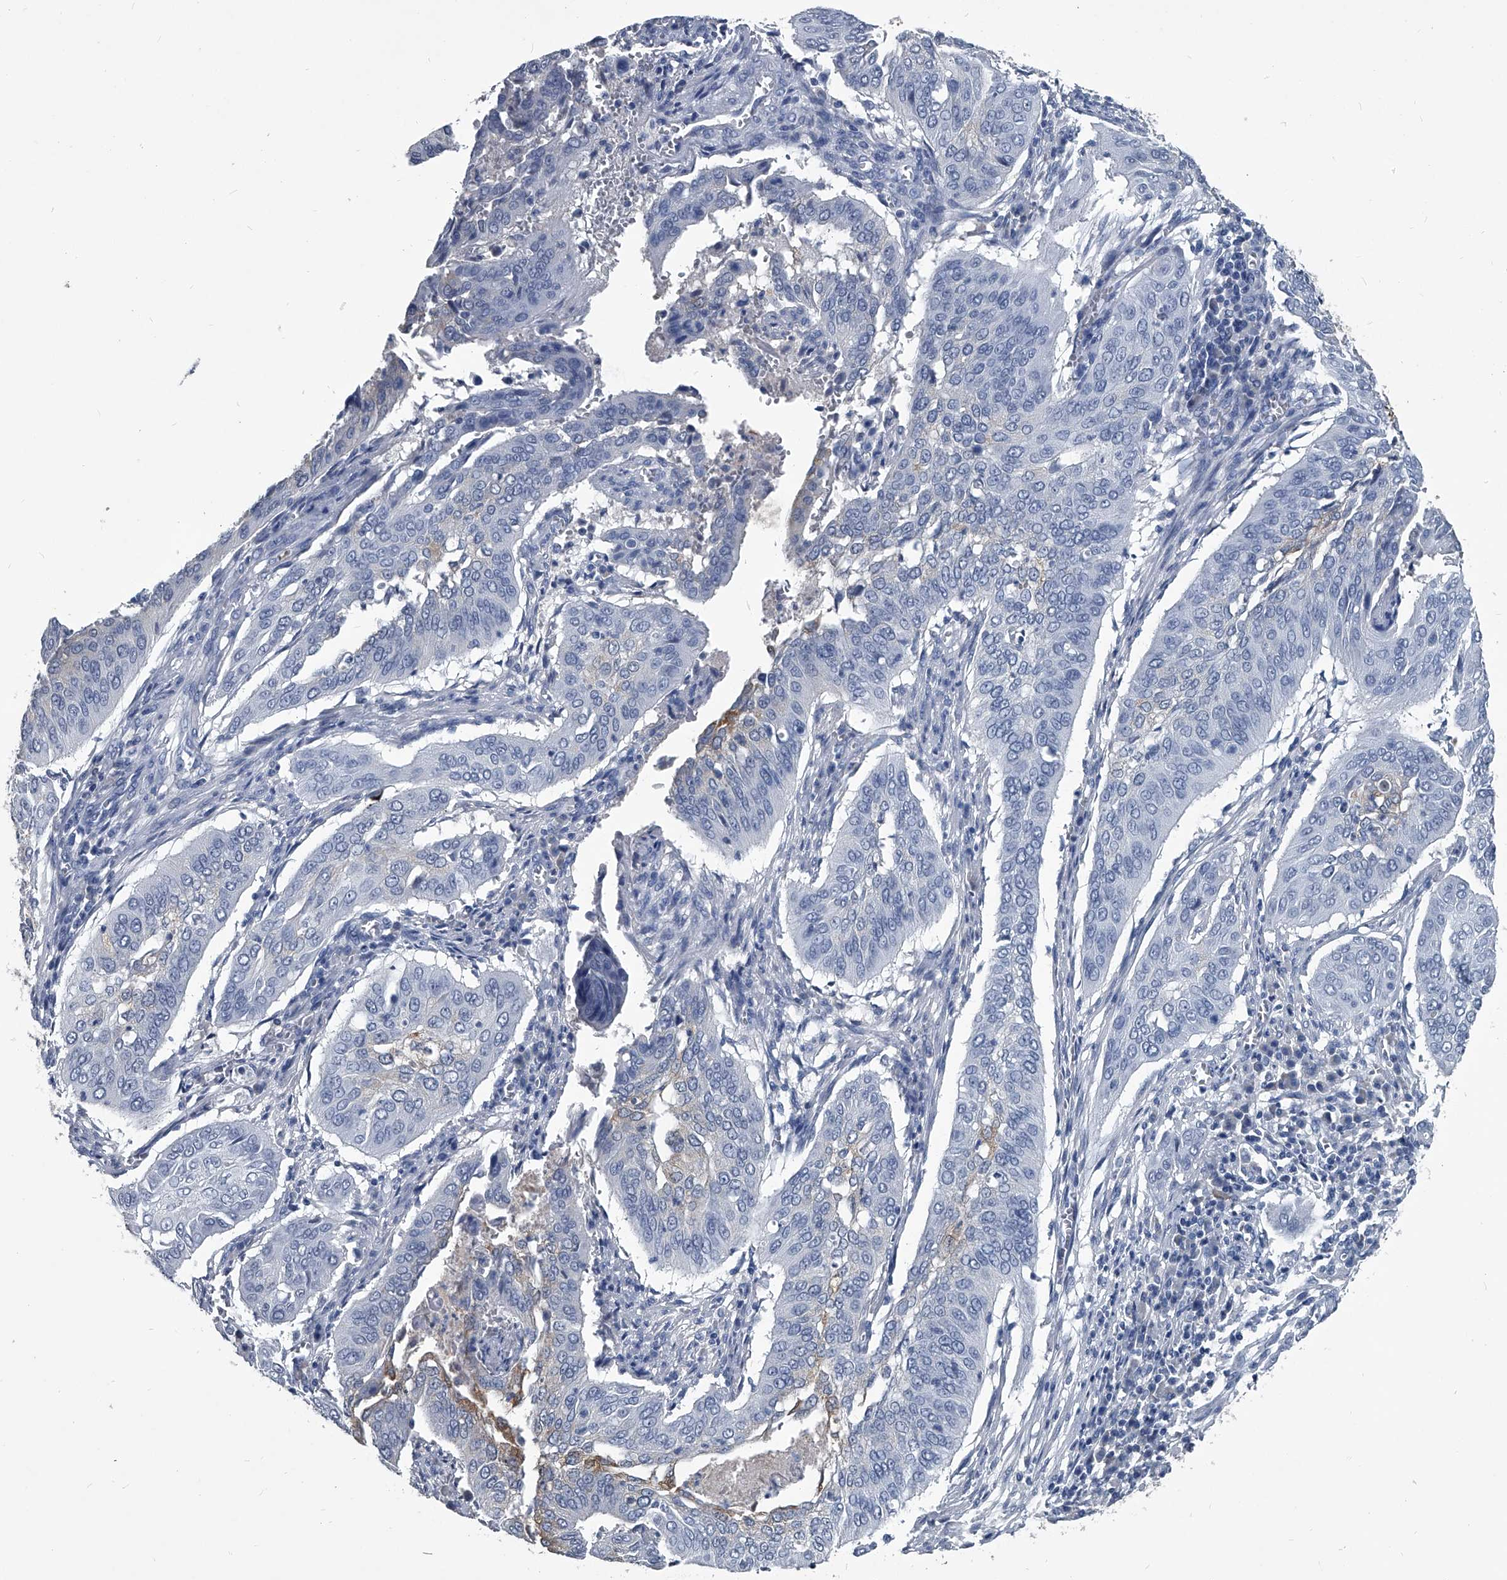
{"staining": {"intensity": "negative", "quantity": "none", "location": "none"}, "tissue": "cervical cancer", "cell_type": "Tumor cells", "image_type": "cancer", "snomed": [{"axis": "morphology", "description": "Squamous cell carcinoma, NOS"}, {"axis": "topography", "description": "Cervix"}], "caption": "Tumor cells are negative for protein expression in human squamous cell carcinoma (cervical).", "gene": "BCAS1", "patient": {"sex": "female", "age": 39}}